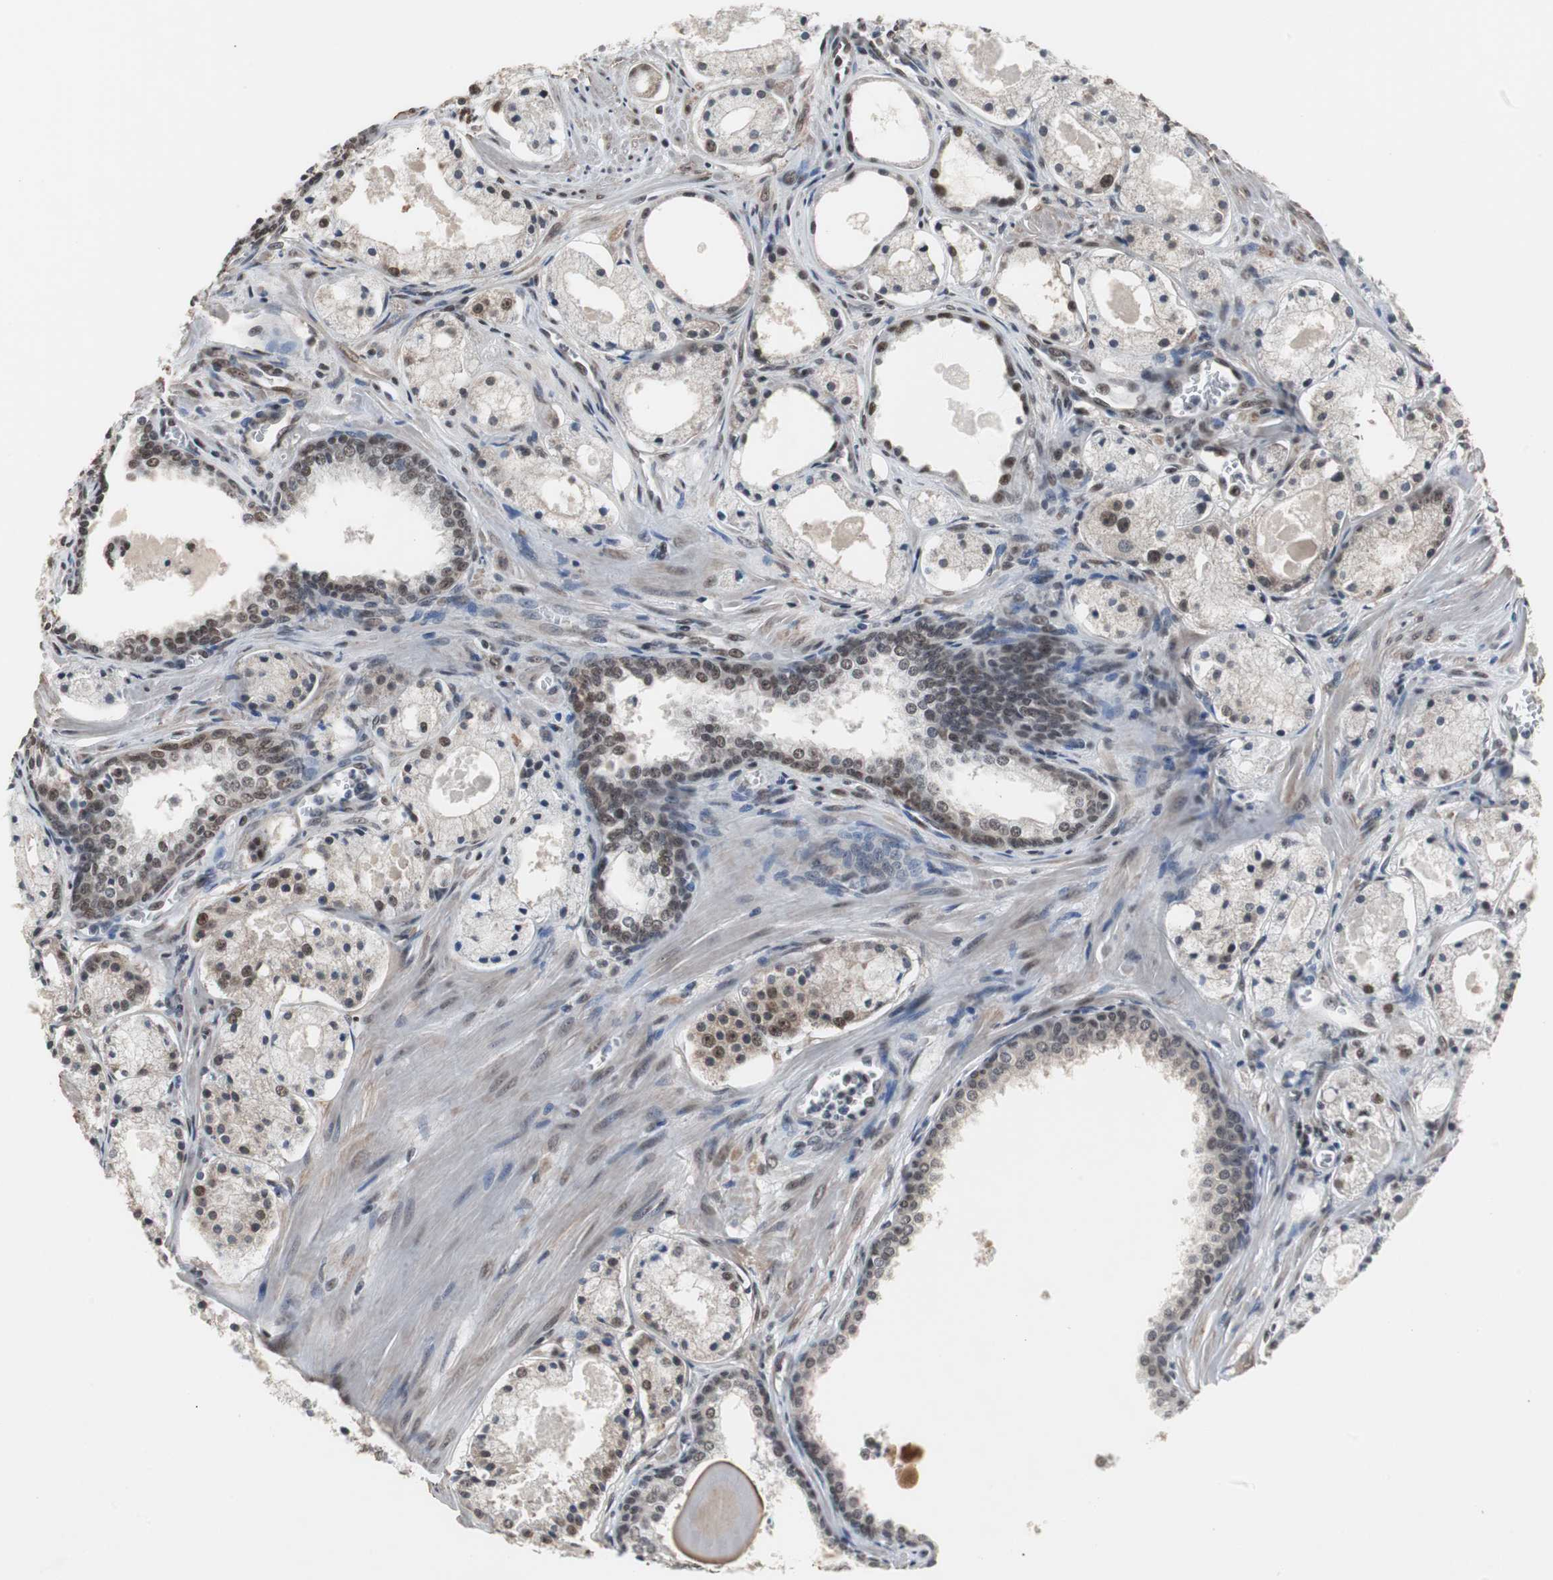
{"staining": {"intensity": "strong", "quantity": ">75%", "location": "nuclear"}, "tissue": "prostate cancer", "cell_type": "Tumor cells", "image_type": "cancer", "snomed": [{"axis": "morphology", "description": "Adenocarcinoma, Low grade"}, {"axis": "topography", "description": "Prostate"}], "caption": "Immunohistochemistry (IHC) image of human prostate cancer (adenocarcinoma (low-grade)) stained for a protein (brown), which demonstrates high levels of strong nuclear staining in about >75% of tumor cells.", "gene": "TAF7", "patient": {"sex": "male", "age": 57}}